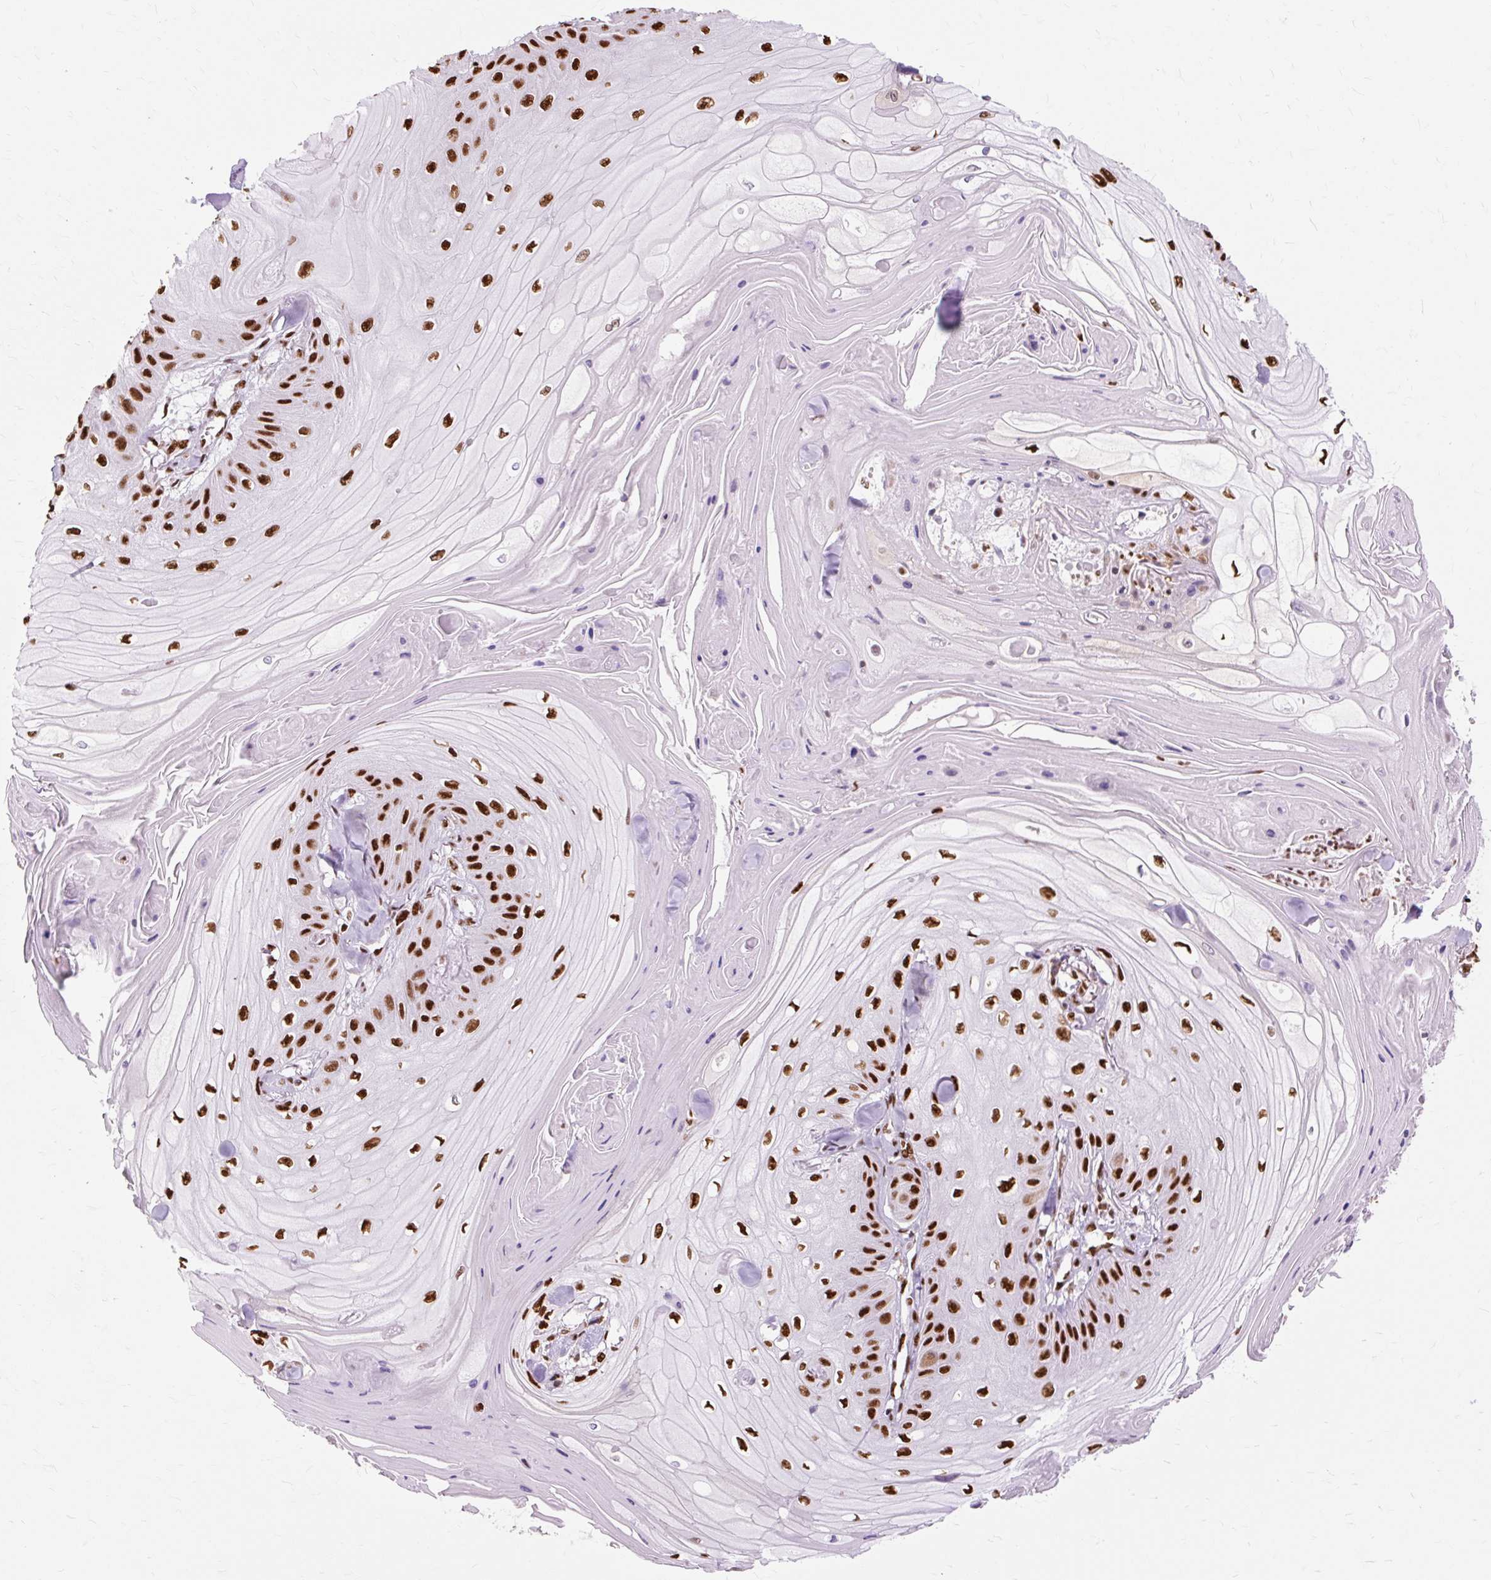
{"staining": {"intensity": "strong", "quantity": ">75%", "location": "nuclear"}, "tissue": "skin cancer", "cell_type": "Tumor cells", "image_type": "cancer", "snomed": [{"axis": "morphology", "description": "Squamous cell carcinoma, NOS"}, {"axis": "topography", "description": "Skin"}], "caption": "Tumor cells demonstrate high levels of strong nuclear positivity in about >75% of cells in human skin cancer (squamous cell carcinoma).", "gene": "XRCC6", "patient": {"sex": "male", "age": 74}}